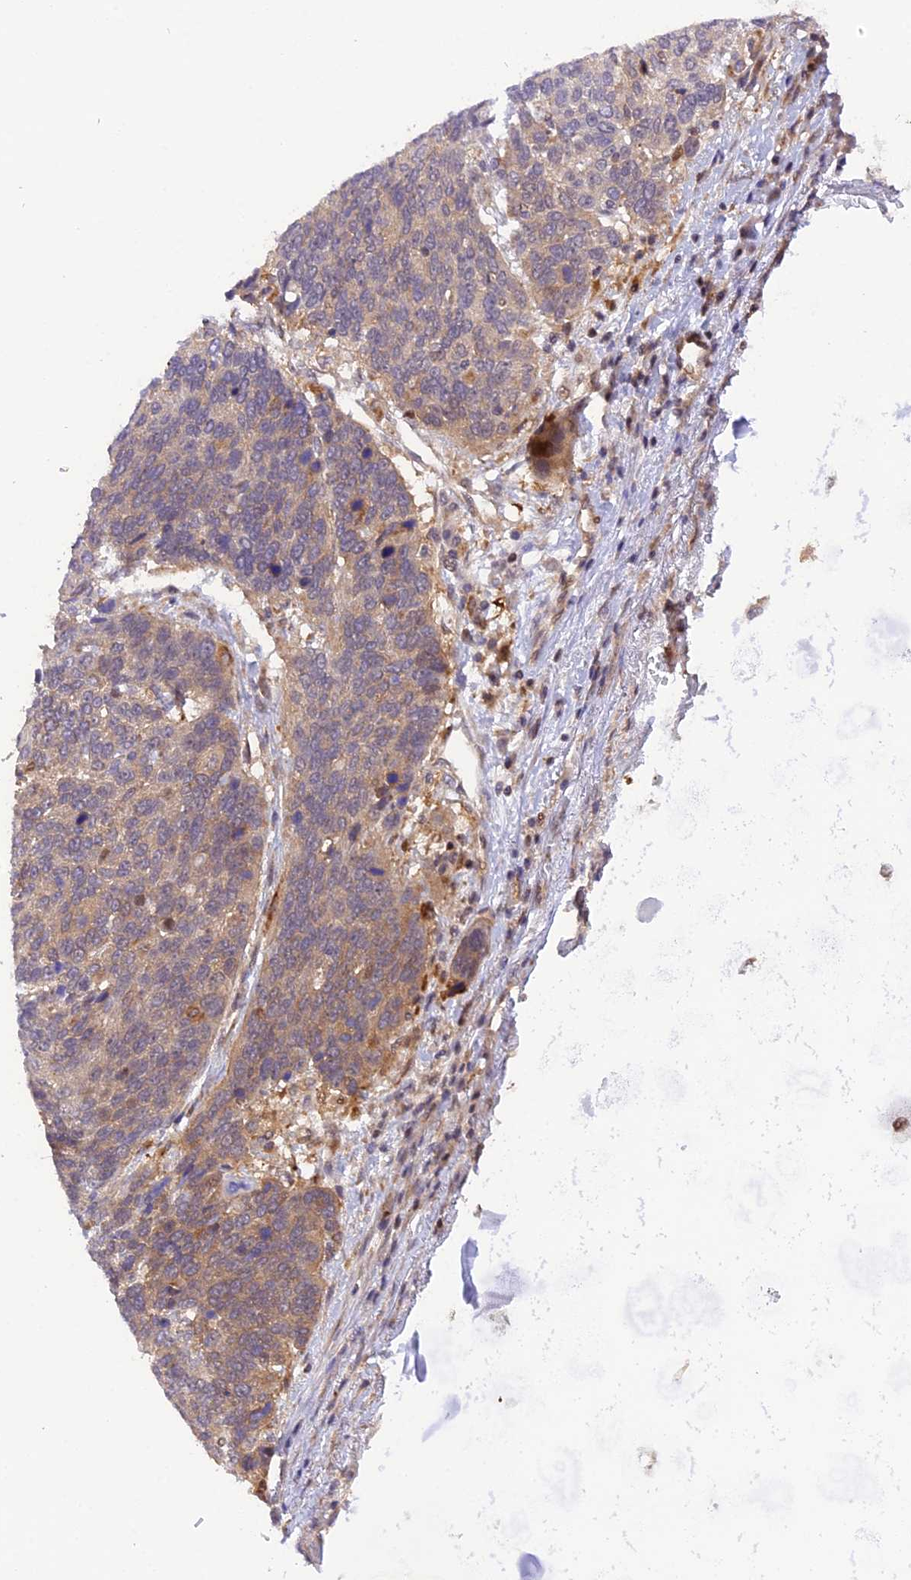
{"staining": {"intensity": "weak", "quantity": "25%-75%", "location": "cytoplasmic/membranous"}, "tissue": "lung cancer", "cell_type": "Tumor cells", "image_type": "cancer", "snomed": [{"axis": "morphology", "description": "Squamous cell carcinoma, NOS"}, {"axis": "topography", "description": "Lung"}], "caption": "IHC of lung cancer (squamous cell carcinoma) reveals low levels of weak cytoplasmic/membranous positivity in about 25%-75% of tumor cells.", "gene": "SAMD4A", "patient": {"sex": "male", "age": 66}}